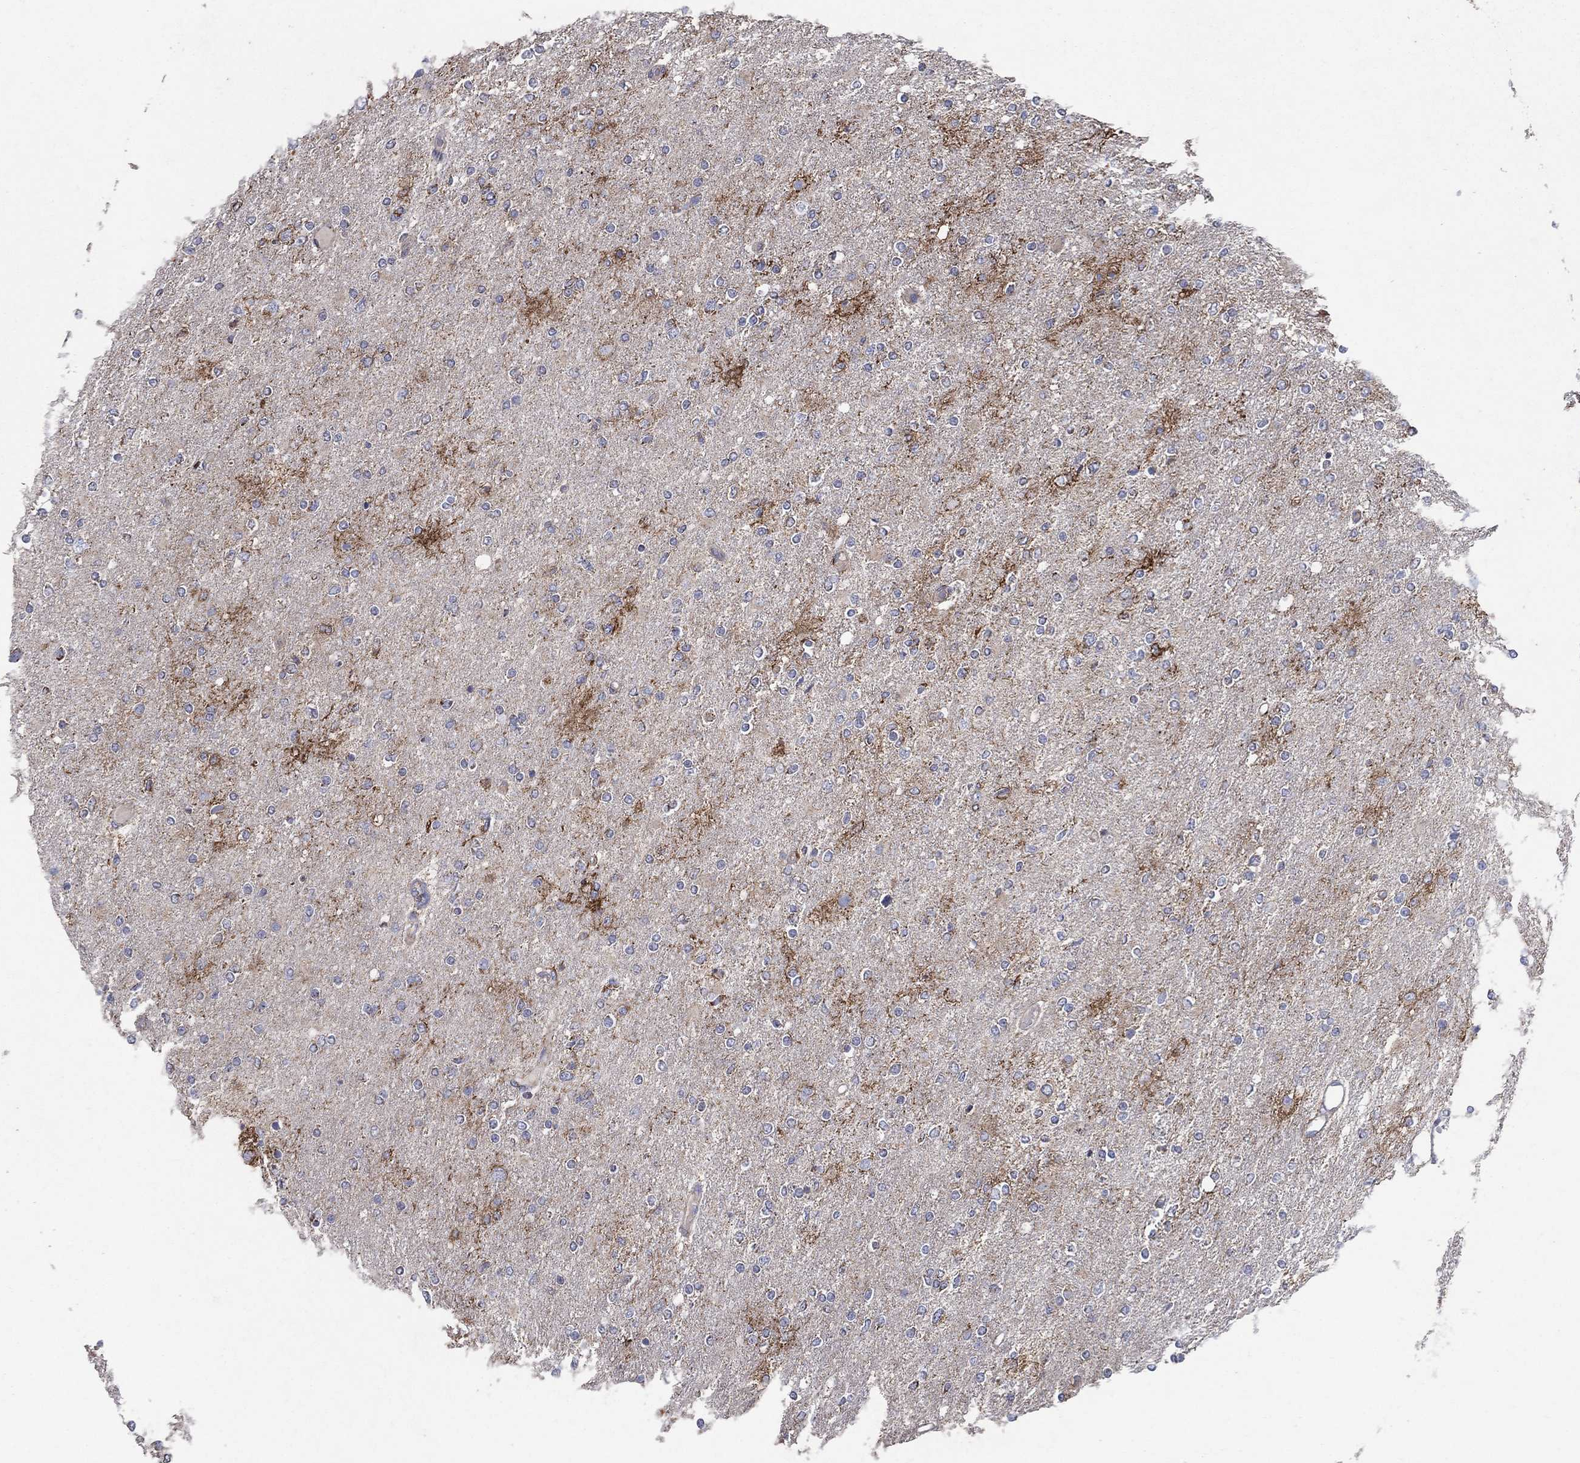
{"staining": {"intensity": "negative", "quantity": "none", "location": "none"}, "tissue": "glioma", "cell_type": "Tumor cells", "image_type": "cancer", "snomed": [{"axis": "morphology", "description": "Glioma, malignant, High grade"}, {"axis": "topography", "description": "Cerebral cortex"}], "caption": "Tumor cells show no significant protein staining in glioma.", "gene": "C9orf85", "patient": {"sex": "male", "age": 70}}